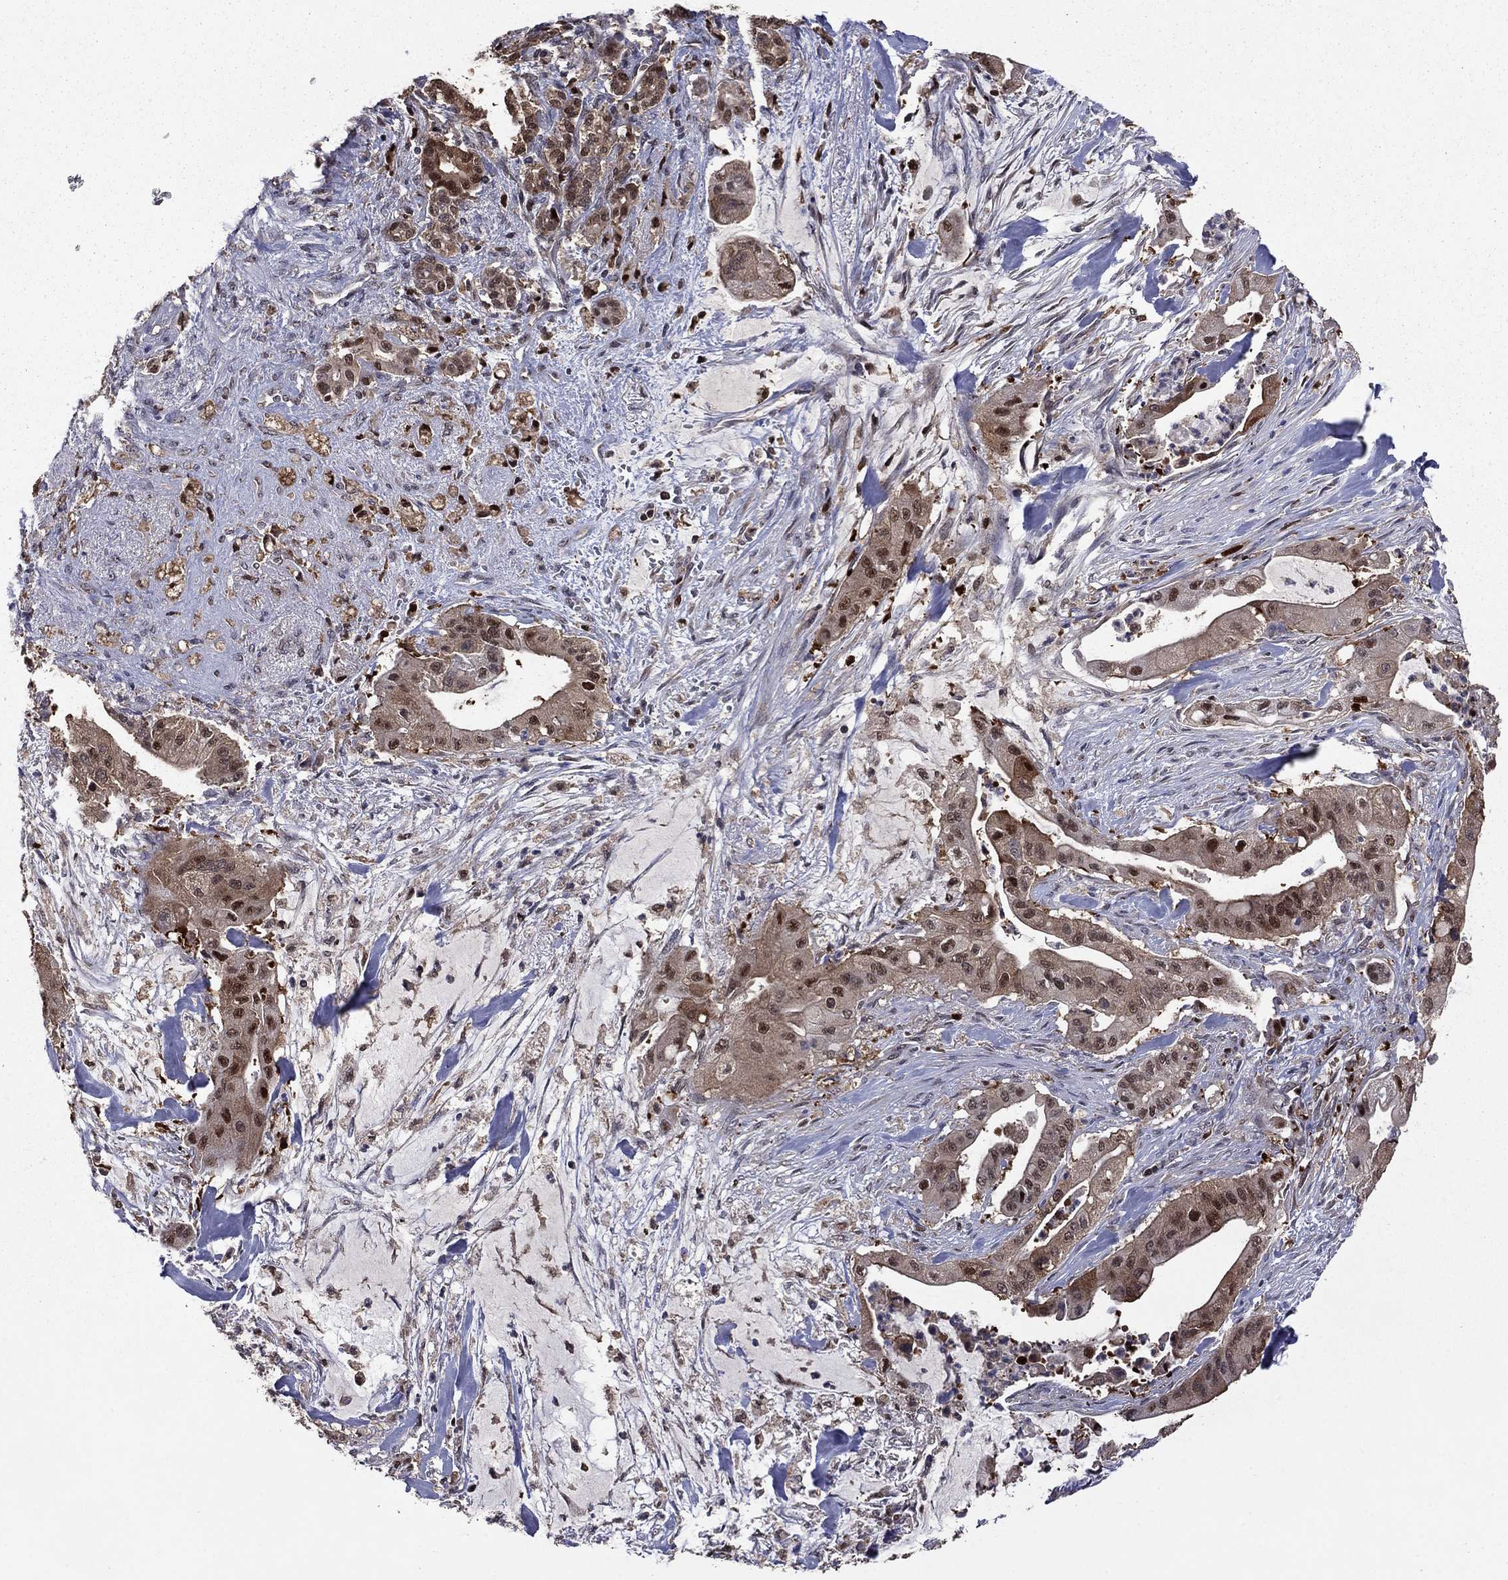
{"staining": {"intensity": "strong", "quantity": "<25%", "location": "cytoplasmic/membranous,nuclear"}, "tissue": "pancreatic cancer", "cell_type": "Tumor cells", "image_type": "cancer", "snomed": [{"axis": "morphology", "description": "Normal tissue, NOS"}, {"axis": "morphology", "description": "Inflammation, NOS"}, {"axis": "morphology", "description": "Adenocarcinoma, NOS"}, {"axis": "topography", "description": "Pancreas"}], "caption": "Pancreatic cancer stained for a protein shows strong cytoplasmic/membranous and nuclear positivity in tumor cells.", "gene": "APPBP2", "patient": {"sex": "male", "age": 57}}